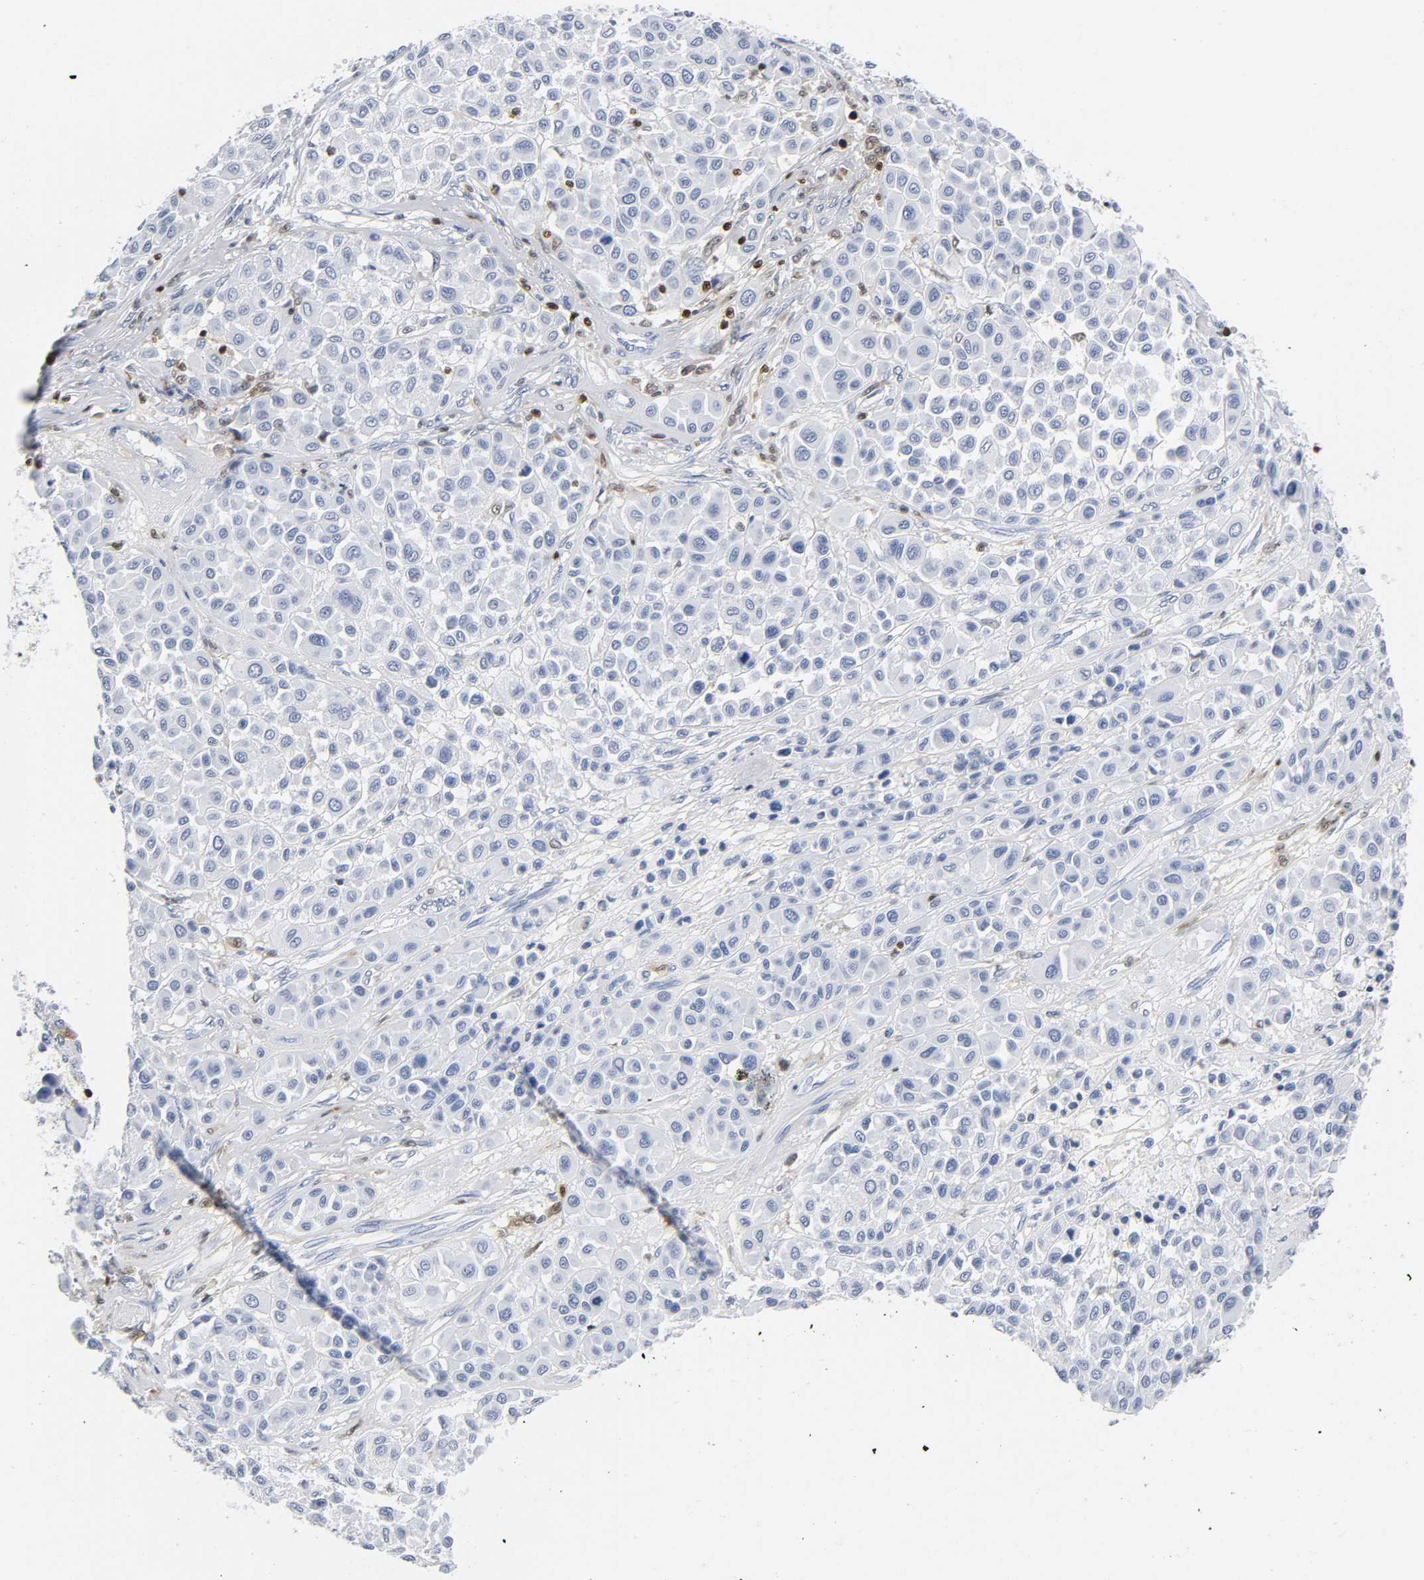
{"staining": {"intensity": "negative", "quantity": "none", "location": "none"}, "tissue": "melanoma", "cell_type": "Tumor cells", "image_type": "cancer", "snomed": [{"axis": "morphology", "description": "Malignant melanoma, Metastatic site"}, {"axis": "topography", "description": "Soft tissue"}], "caption": "Histopathology image shows no protein staining in tumor cells of malignant melanoma (metastatic site) tissue.", "gene": "DOK2", "patient": {"sex": "male", "age": 41}}